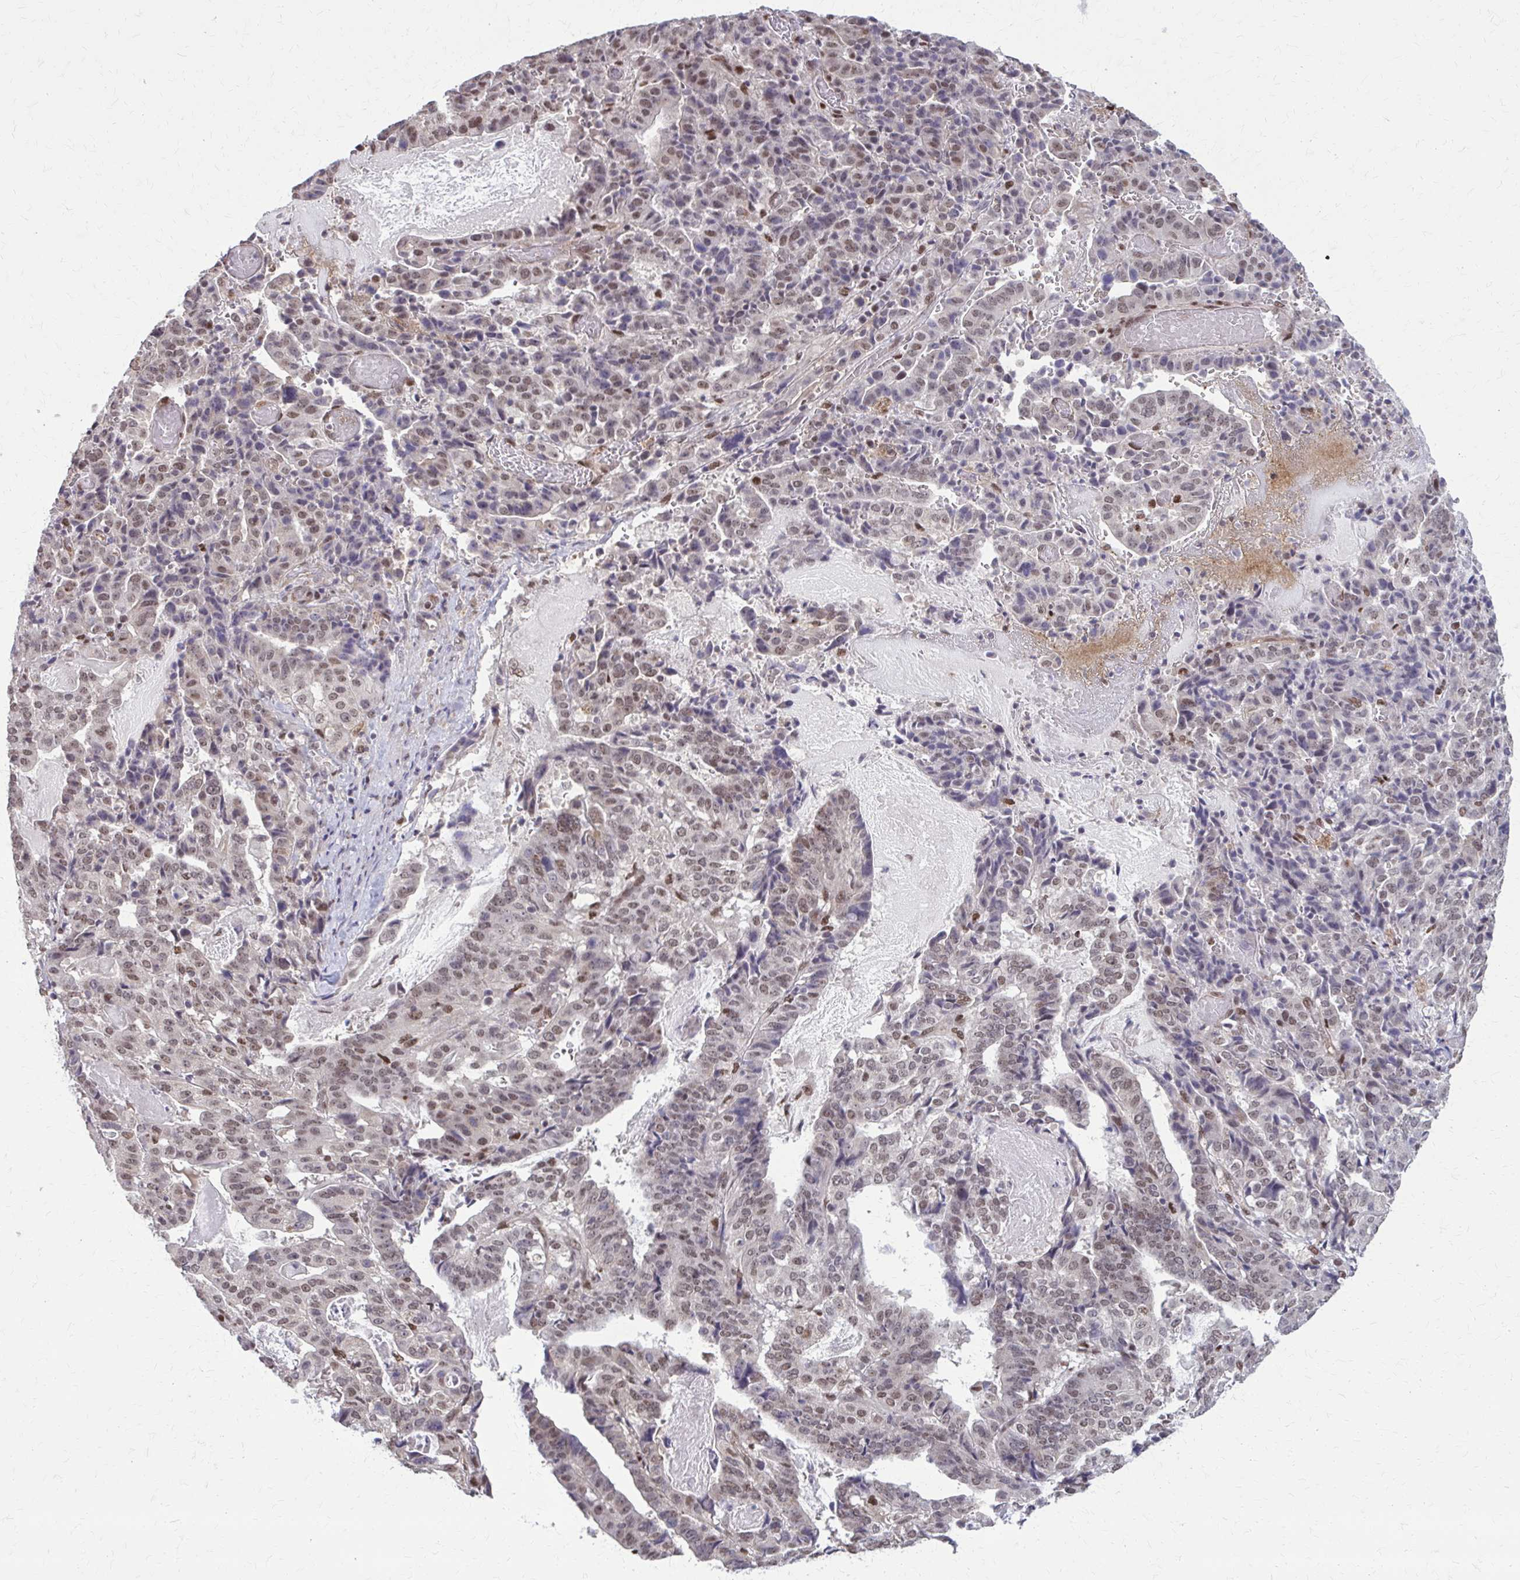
{"staining": {"intensity": "moderate", "quantity": "<25%", "location": "nuclear"}, "tissue": "stomach cancer", "cell_type": "Tumor cells", "image_type": "cancer", "snomed": [{"axis": "morphology", "description": "Adenocarcinoma, NOS"}, {"axis": "topography", "description": "Stomach"}], "caption": "Immunohistochemistry (IHC) (DAB (3,3'-diaminobenzidine)) staining of human stomach adenocarcinoma exhibits moderate nuclear protein positivity in about <25% of tumor cells. The staining is performed using DAB brown chromogen to label protein expression. The nuclei are counter-stained blue using hematoxylin.", "gene": "TTF1", "patient": {"sex": "male", "age": 48}}